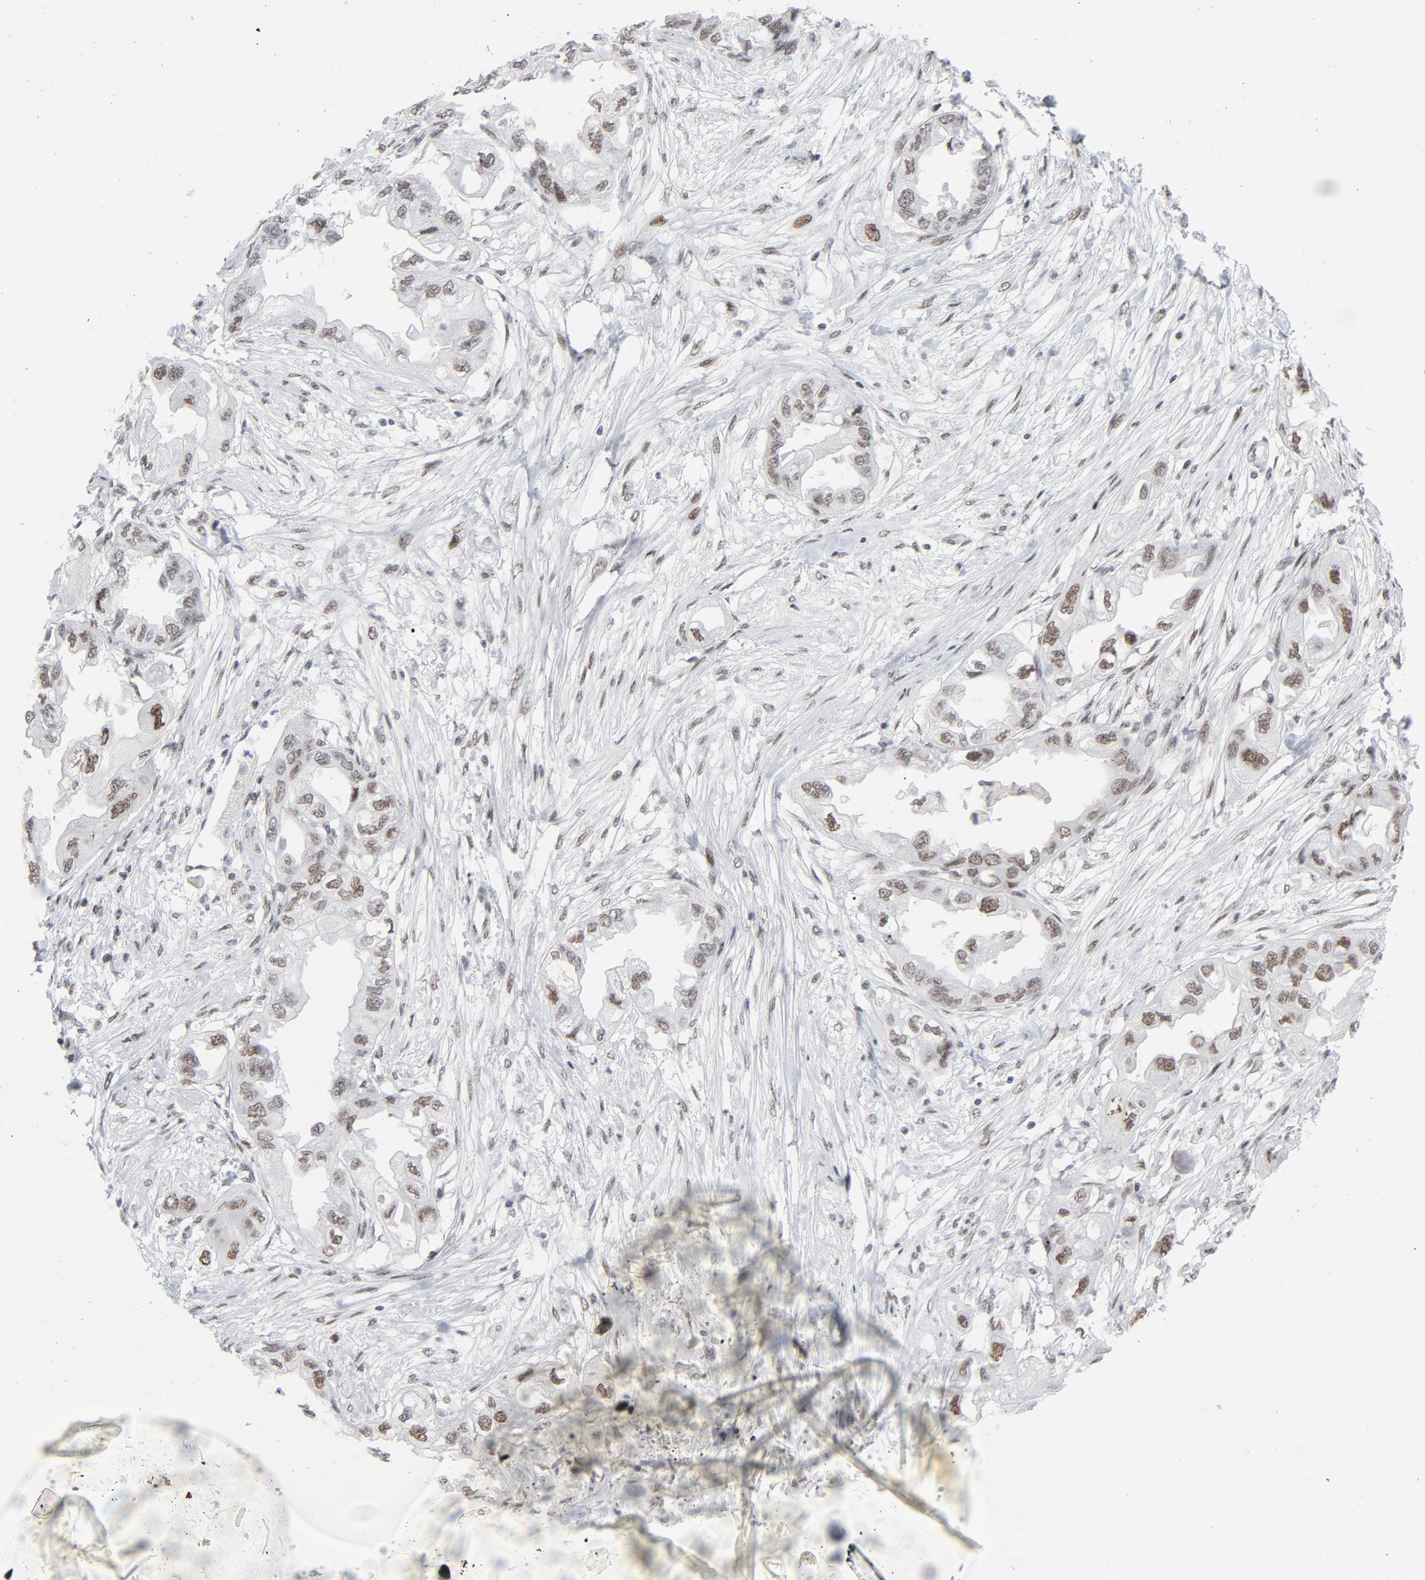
{"staining": {"intensity": "moderate", "quantity": ">75%", "location": "nuclear"}, "tissue": "endometrial cancer", "cell_type": "Tumor cells", "image_type": "cancer", "snomed": [{"axis": "morphology", "description": "Adenocarcinoma, NOS"}, {"axis": "topography", "description": "Endometrium"}], "caption": "Endometrial adenocarcinoma tissue displays moderate nuclear staining in approximately >75% of tumor cells, visualized by immunohistochemistry. Using DAB (3,3'-diaminobenzidine) (brown) and hematoxylin (blue) stains, captured at high magnification using brightfield microscopy.", "gene": "HSF1", "patient": {"sex": "female", "age": 67}}